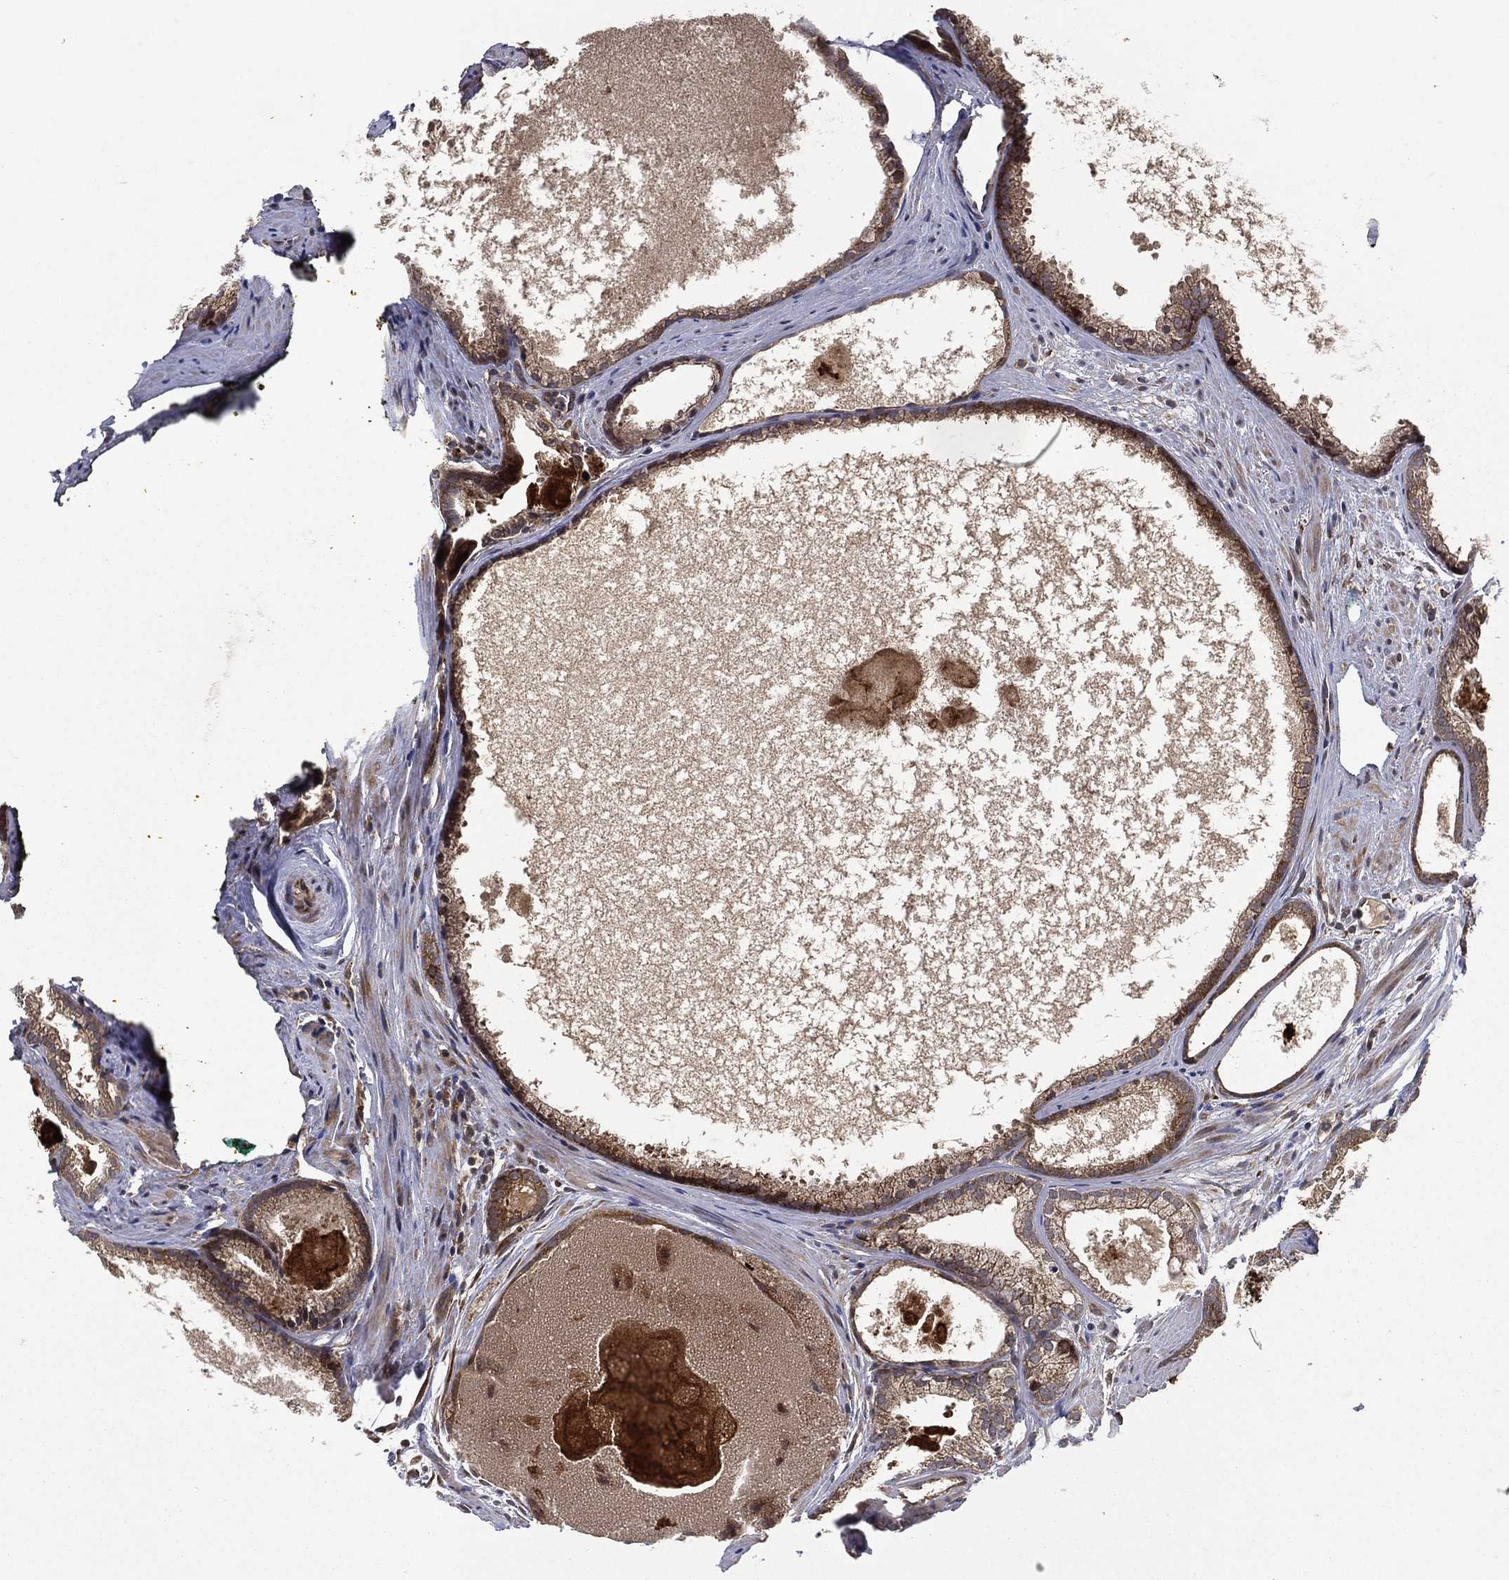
{"staining": {"intensity": "moderate", "quantity": ">75%", "location": "cytoplasmic/membranous"}, "tissue": "prostate cancer", "cell_type": "Tumor cells", "image_type": "cancer", "snomed": [{"axis": "morphology", "description": "Adenocarcinoma, High grade"}, {"axis": "topography", "description": "Prostate and seminal vesicle, NOS"}], "caption": "The immunohistochemical stain labels moderate cytoplasmic/membranous expression in tumor cells of prostate cancer (adenocarcinoma (high-grade)) tissue.", "gene": "RAB11FIP4", "patient": {"sex": "male", "age": 62}}